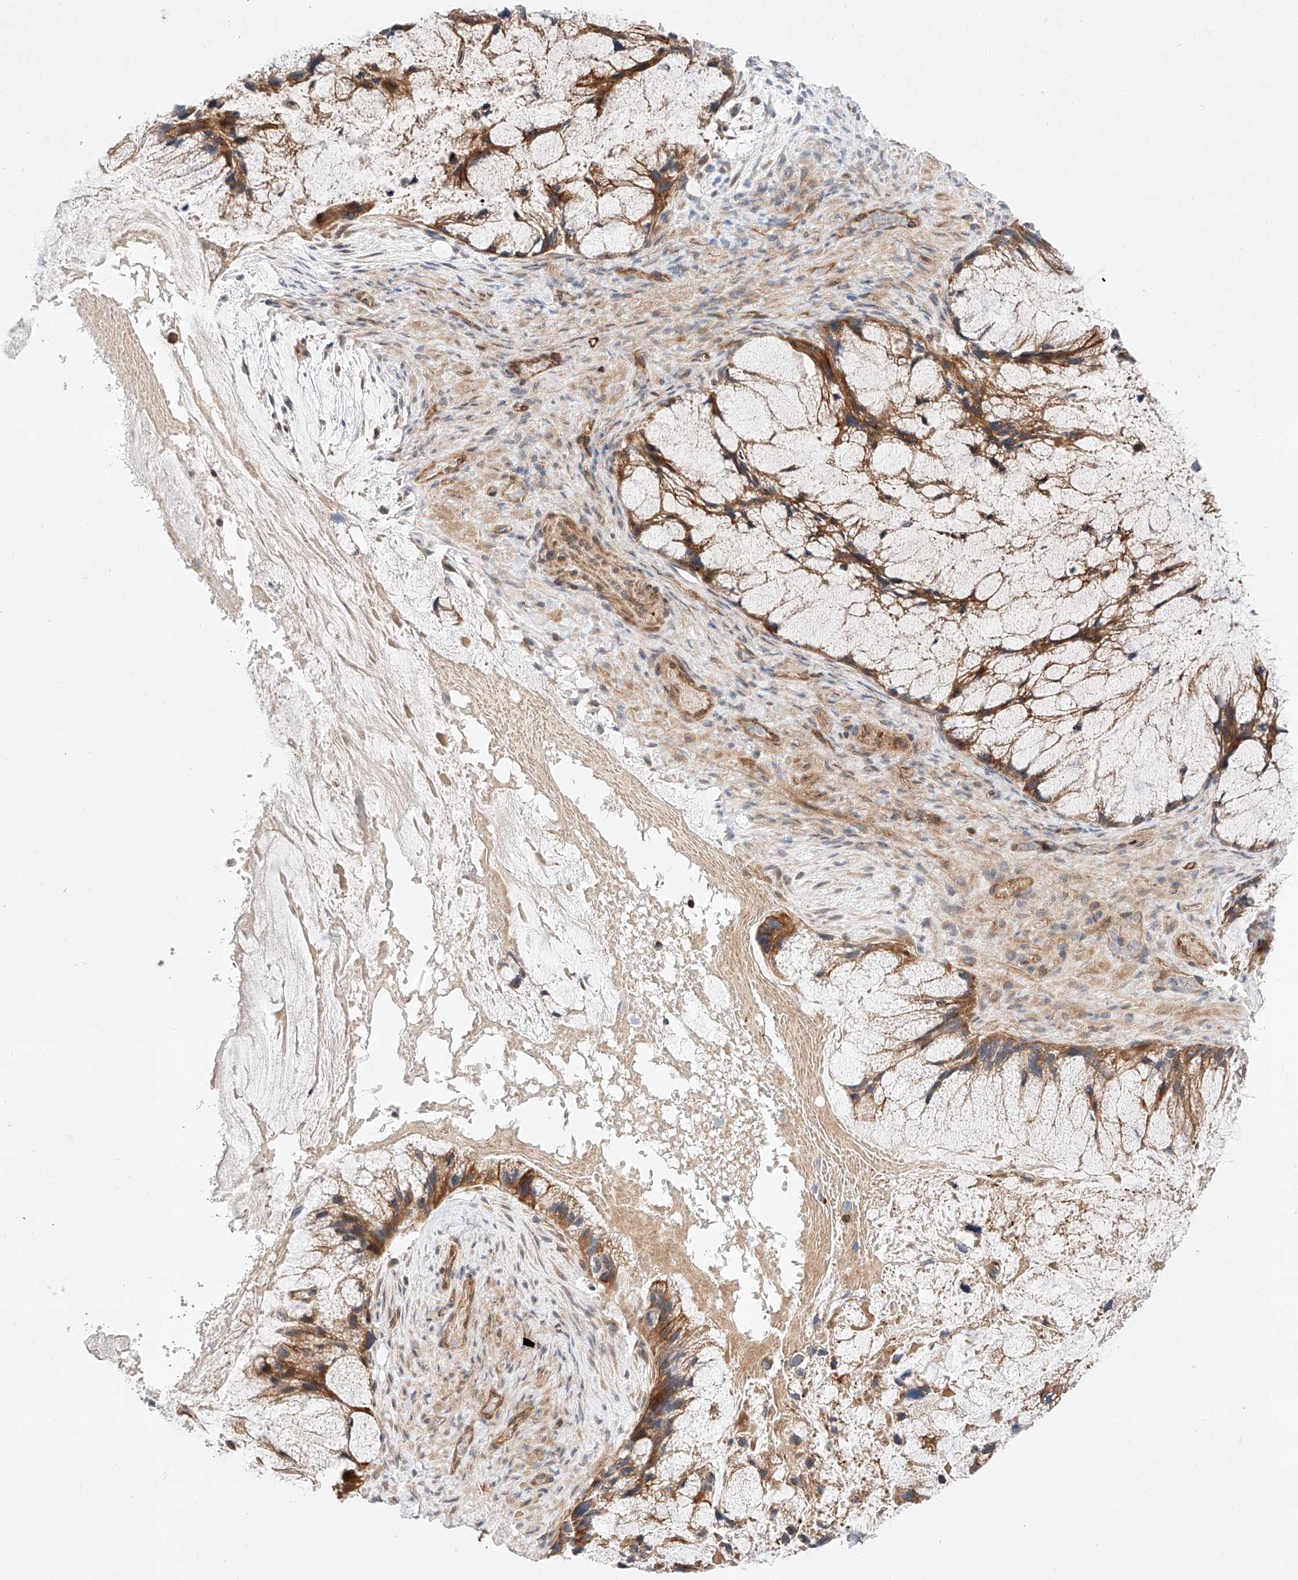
{"staining": {"intensity": "moderate", "quantity": ">75%", "location": "cytoplasmic/membranous"}, "tissue": "ovarian cancer", "cell_type": "Tumor cells", "image_type": "cancer", "snomed": [{"axis": "morphology", "description": "Cystadenocarcinoma, mucinous, NOS"}, {"axis": "topography", "description": "Ovary"}], "caption": "About >75% of tumor cells in mucinous cystadenocarcinoma (ovarian) display moderate cytoplasmic/membranous protein expression as visualized by brown immunohistochemical staining.", "gene": "MINDY4", "patient": {"sex": "female", "age": 37}}